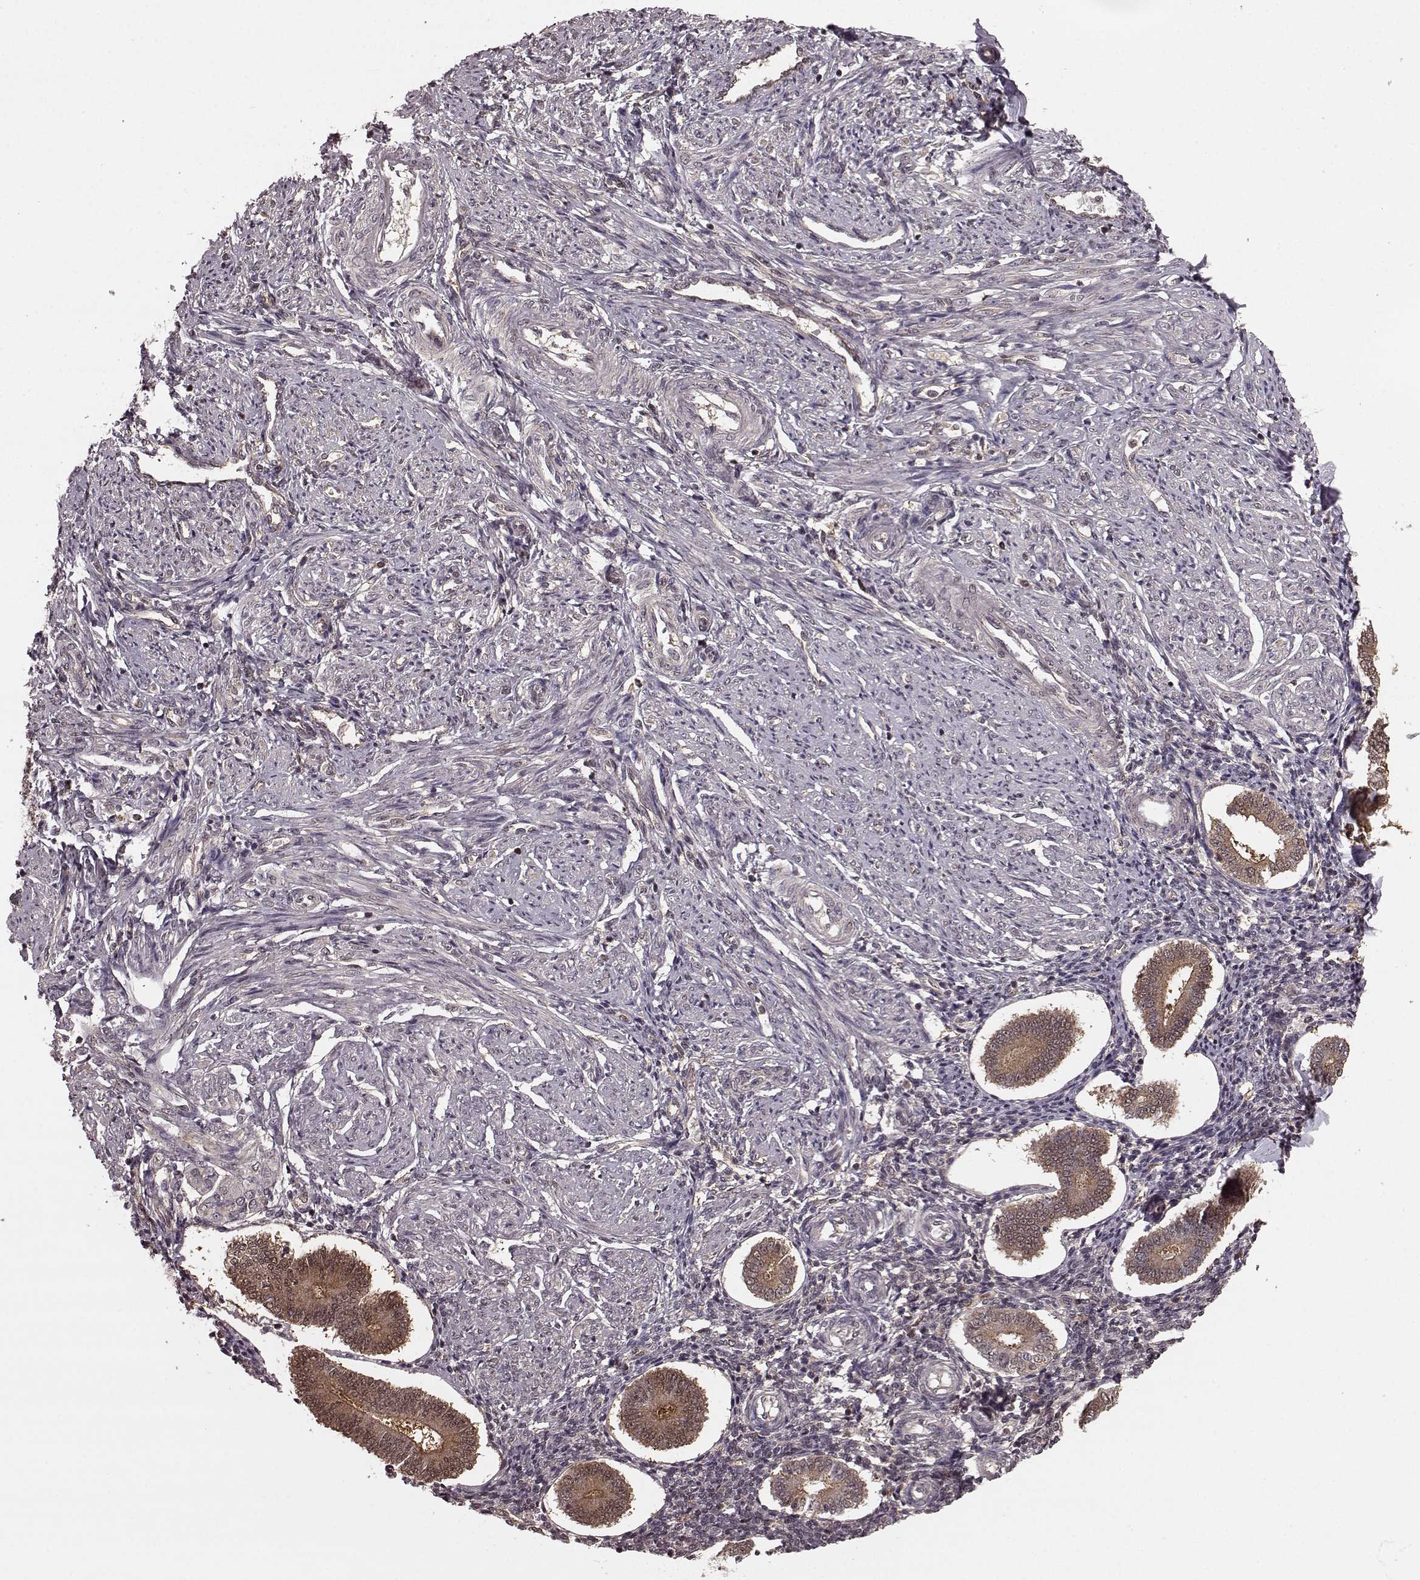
{"staining": {"intensity": "negative", "quantity": "none", "location": "none"}, "tissue": "endometrium", "cell_type": "Cells in endometrial stroma", "image_type": "normal", "snomed": [{"axis": "morphology", "description": "Normal tissue, NOS"}, {"axis": "topography", "description": "Endometrium"}], "caption": "Endometrium stained for a protein using IHC exhibits no positivity cells in endometrial stroma.", "gene": "GSS", "patient": {"sex": "female", "age": 40}}